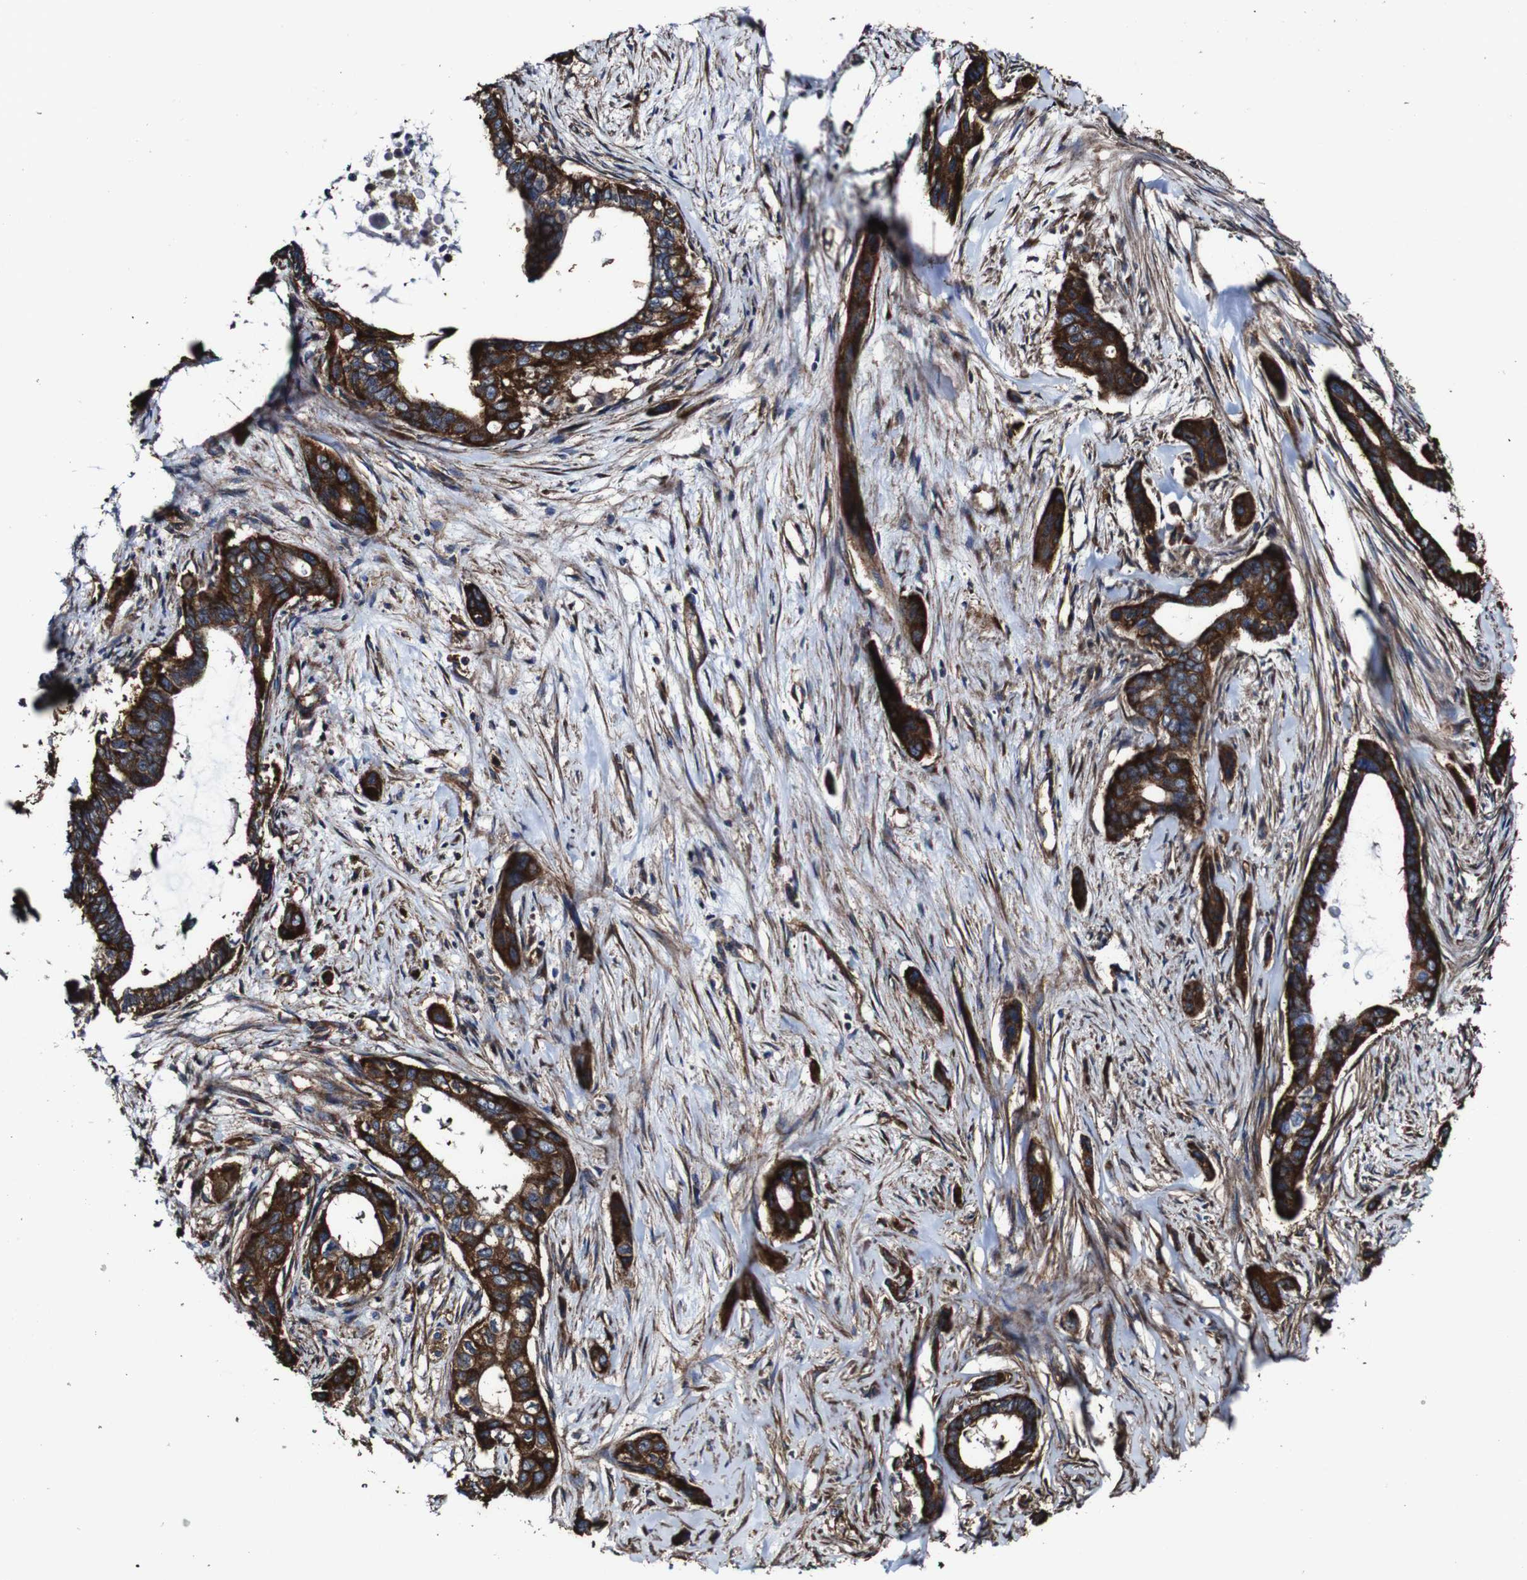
{"staining": {"intensity": "strong", "quantity": ">75%", "location": "cytoplasmic/membranous"}, "tissue": "pancreatic cancer", "cell_type": "Tumor cells", "image_type": "cancer", "snomed": [{"axis": "morphology", "description": "Adenocarcinoma, NOS"}, {"axis": "topography", "description": "Pancreas"}], "caption": "Adenocarcinoma (pancreatic) was stained to show a protein in brown. There is high levels of strong cytoplasmic/membranous expression in approximately >75% of tumor cells.", "gene": "CSF1R", "patient": {"sex": "male", "age": 73}}